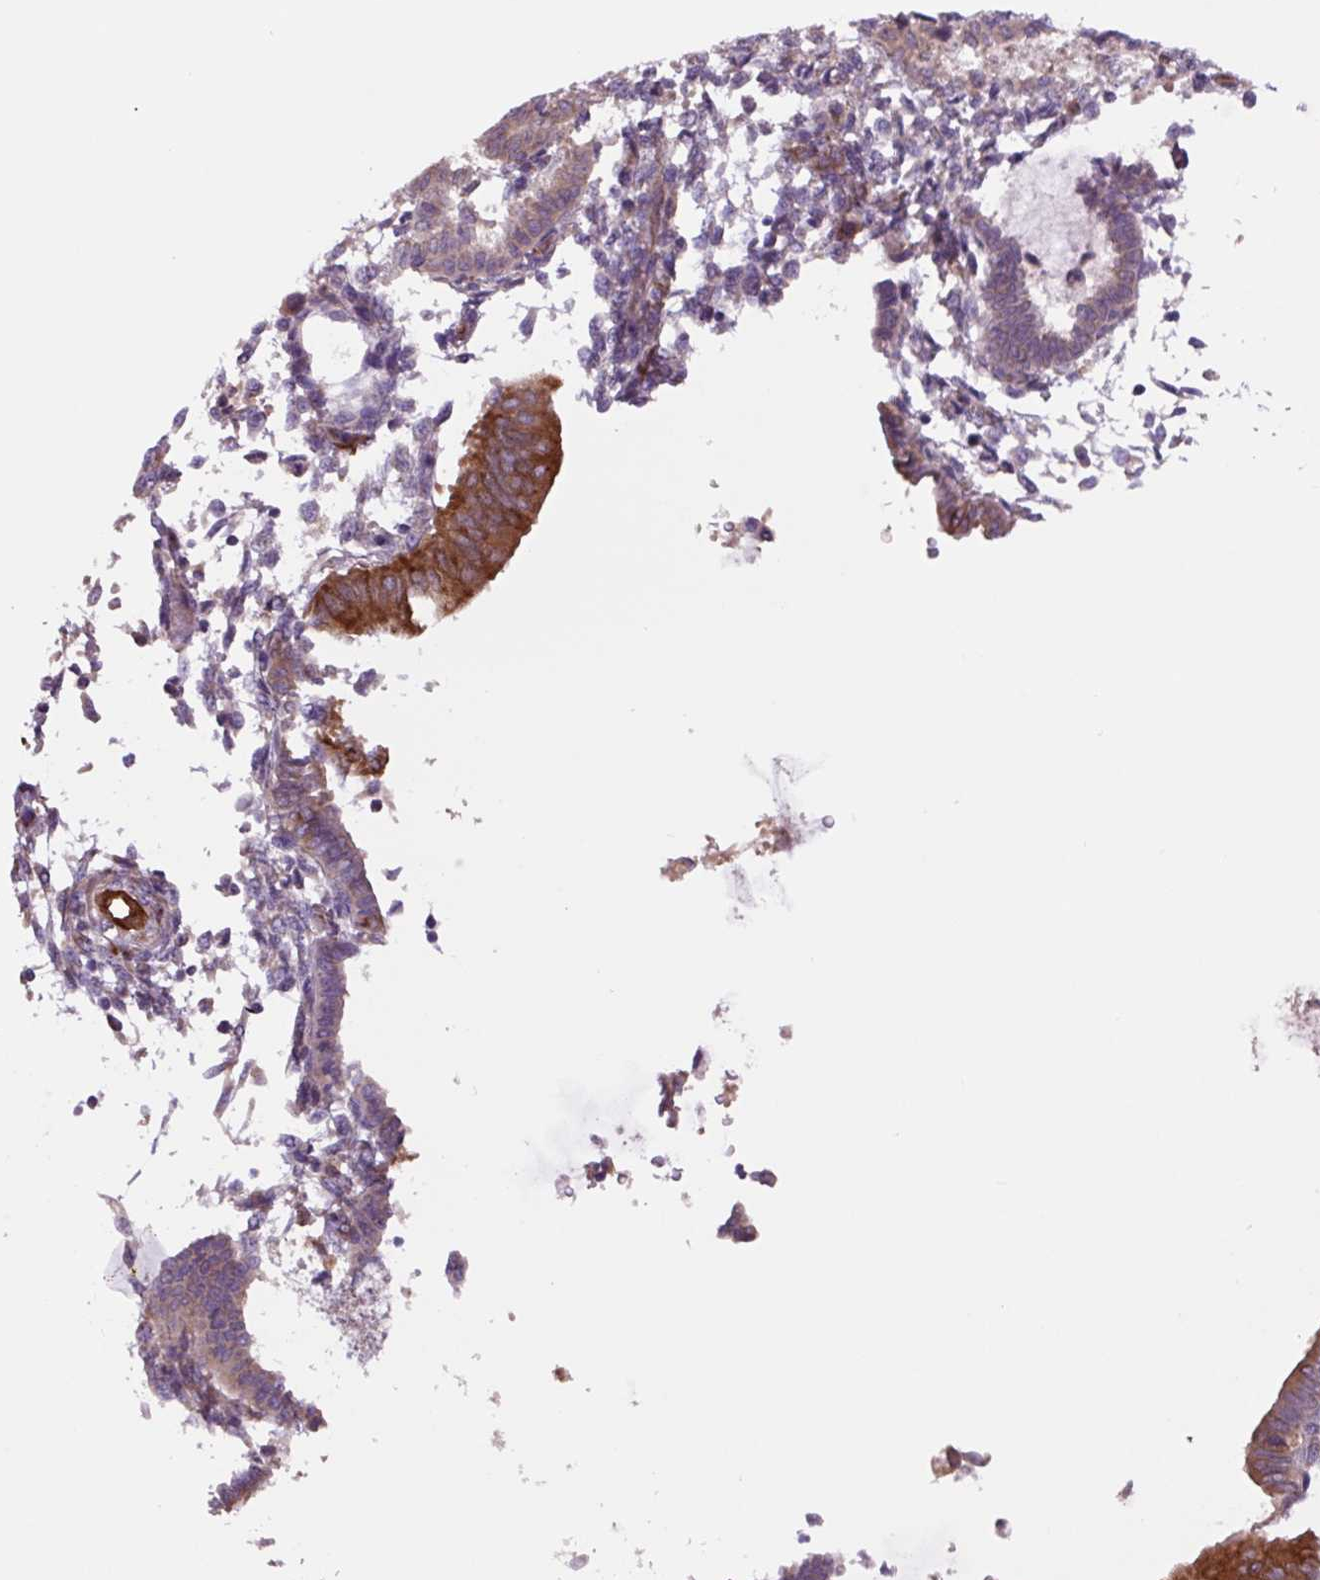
{"staining": {"intensity": "strong", "quantity": "25%-75%", "location": "cytoplasmic/membranous"}, "tissue": "endometrial cancer", "cell_type": "Tumor cells", "image_type": "cancer", "snomed": [{"axis": "morphology", "description": "Adenocarcinoma, NOS"}, {"axis": "topography", "description": "Uterus"}], "caption": "Protein analysis of adenocarcinoma (endometrial) tissue shows strong cytoplasmic/membranous staining in approximately 25%-75% of tumor cells. The staining was performed using DAB (3,3'-diaminobenzidine) to visualize the protein expression in brown, while the nuclei were stained in blue with hematoxylin (Magnification: 20x).", "gene": "PLA2G4A", "patient": {"sex": "female", "age": 44}}